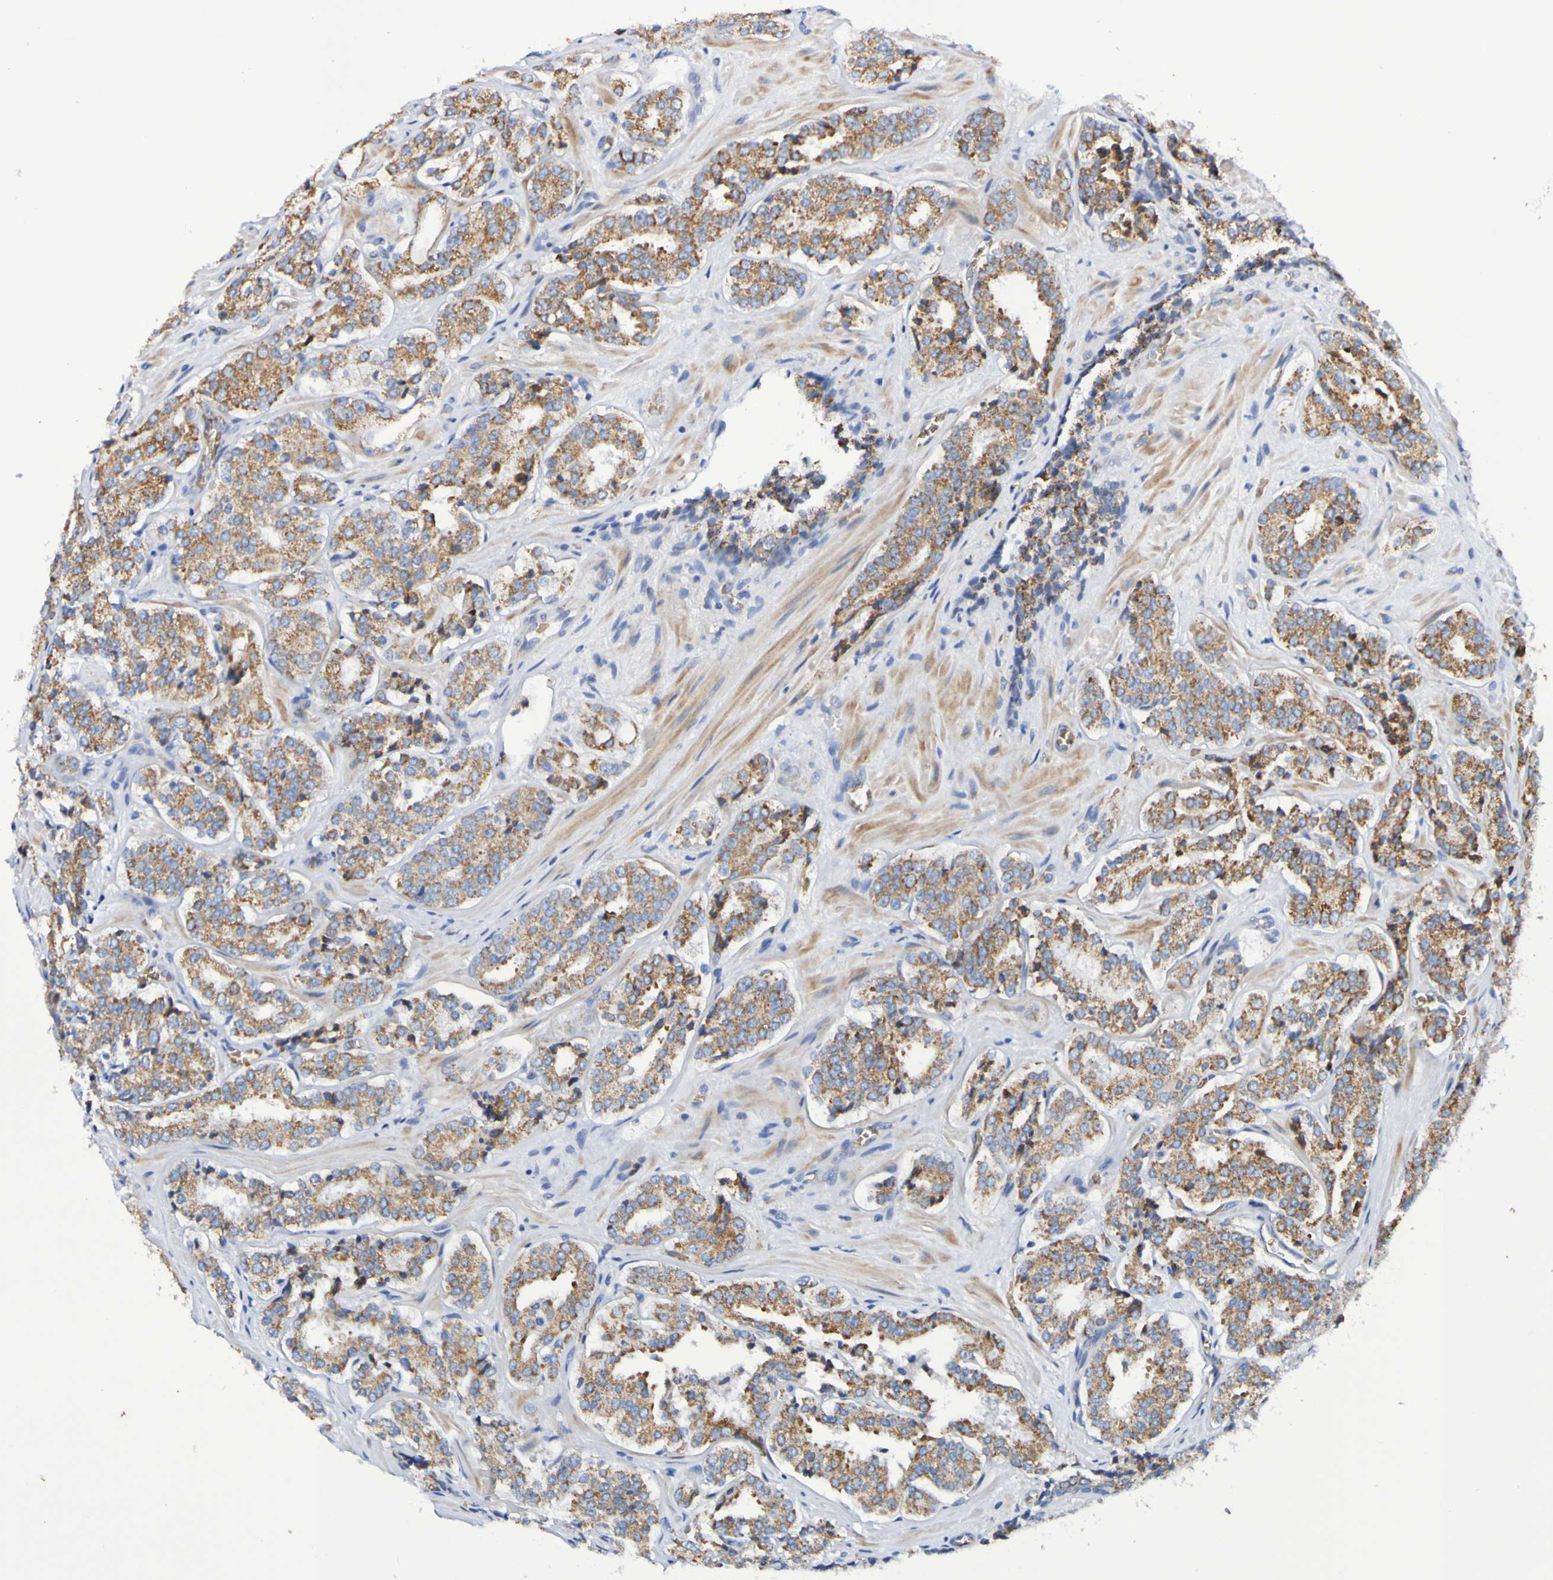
{"staining": {"intensity": "moderate", "quantity": ">75%", "location": "cytoplasmic/membranous"}, "tissue": "prostate cancer", "cell_type": "Tumor cells", "image_type": "cancer", "snomed": [{"axis": "morphology", "description": "Adenocarcinoma, High grade"}, {"axis": "topography", "description": "Prostate"}], "caption": "Tumor cells reveal medium levels of moderate cytoplasmic/membranous expression in about >75% of cells in human prostate cancer.", "gene": "WNT4", "patient": {"sex": "male", "age": 60}}